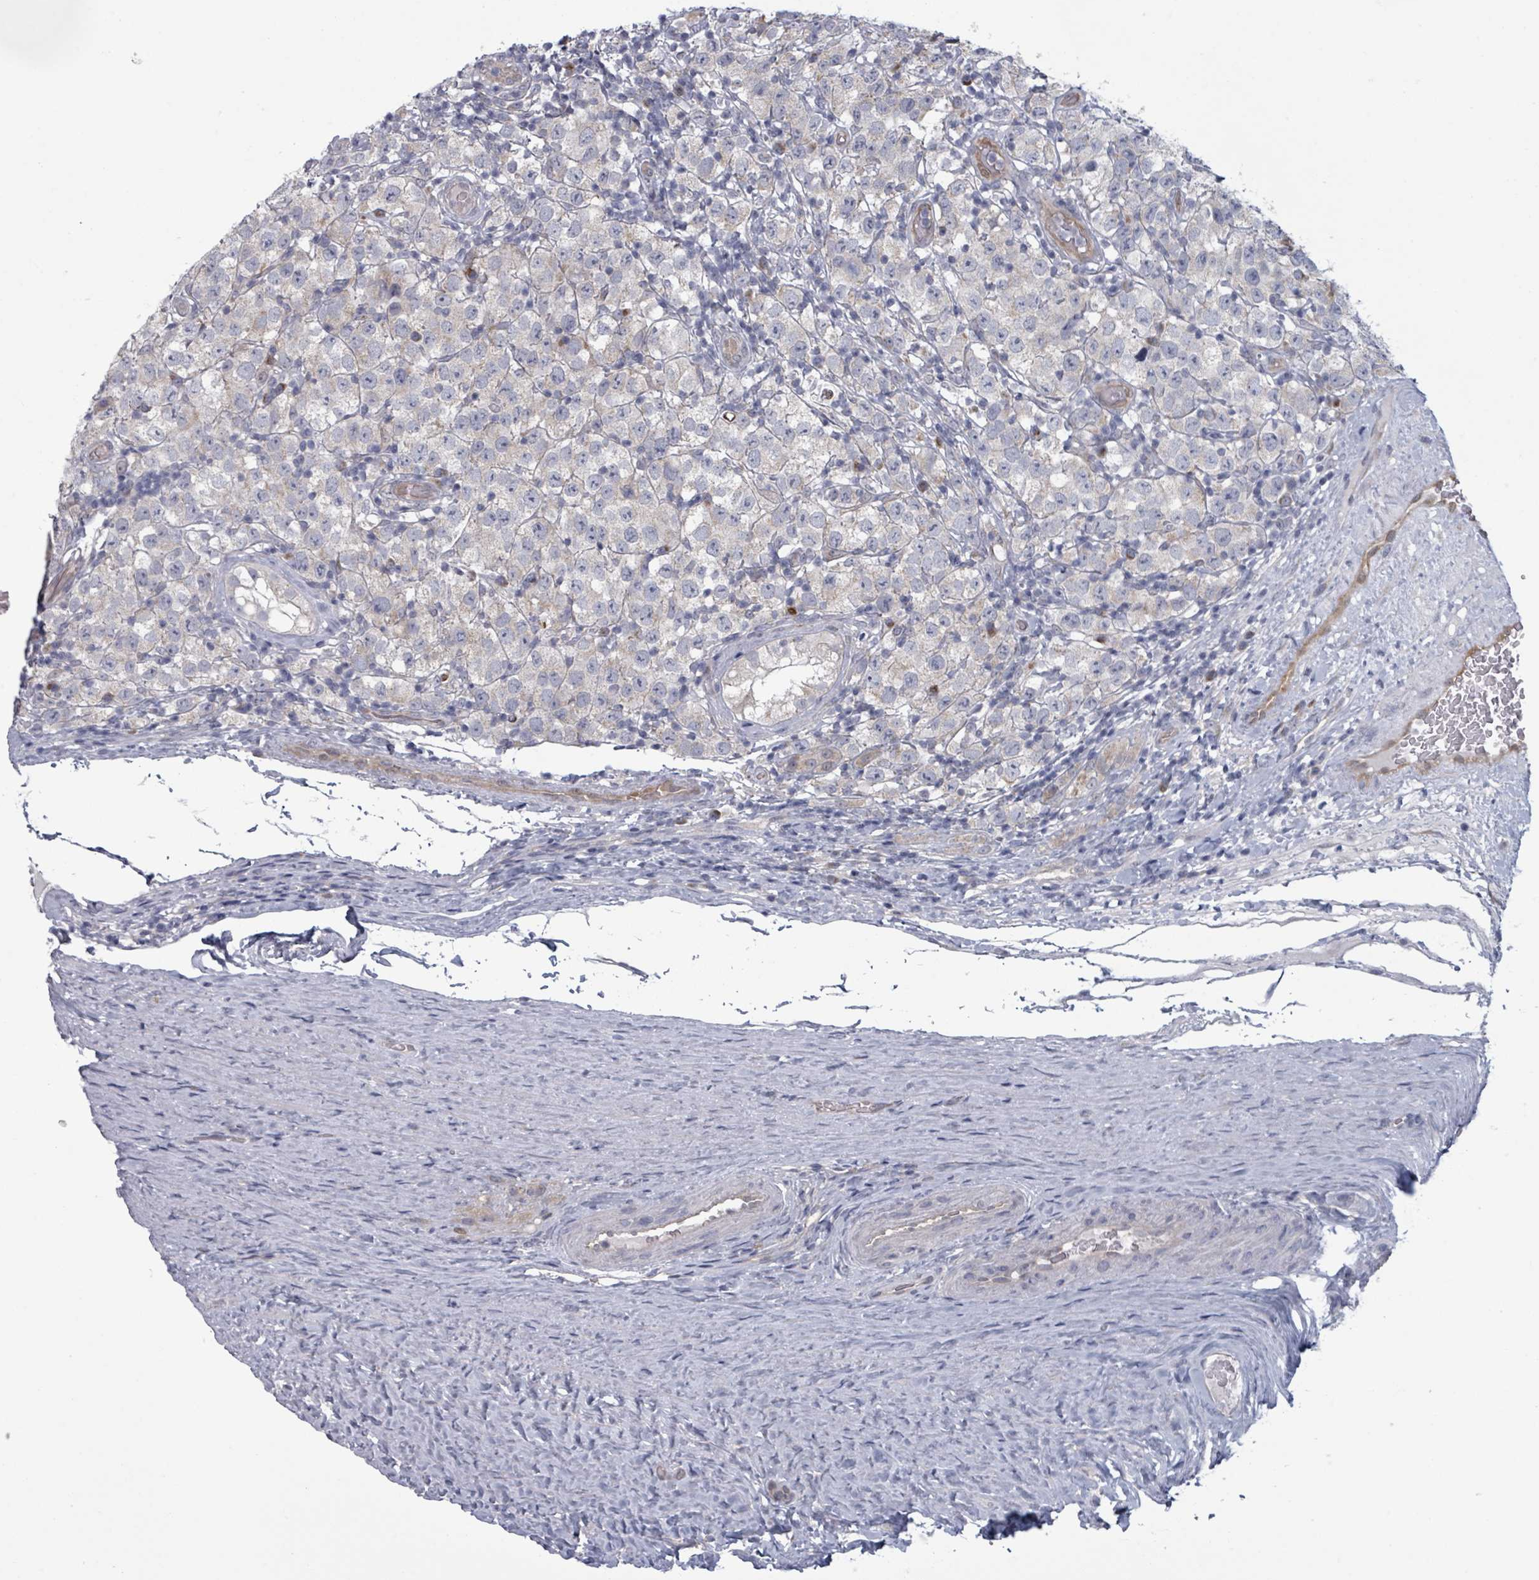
{"staining": {"intensity": "negative", "quantity": "none", "location": "none"}, "tissue": "testis cancer", "cell_type": "Tumor cells", "image_type": "cancer", "snomed": [{"axis": "morphology", "description": "Seminoma, NOS"}, {"axis": "morphology", "description": "Carcinoma, Embryonal, NOS"}, {"axis": "topography", "description": "Testis"}], "caption": "A micrograph of testis cancer (seminoma) stained for a protein displays no brown staining in tumor cells.", "gene": "FKBP1A", "patient": {"sex": "male", "age": 41}}